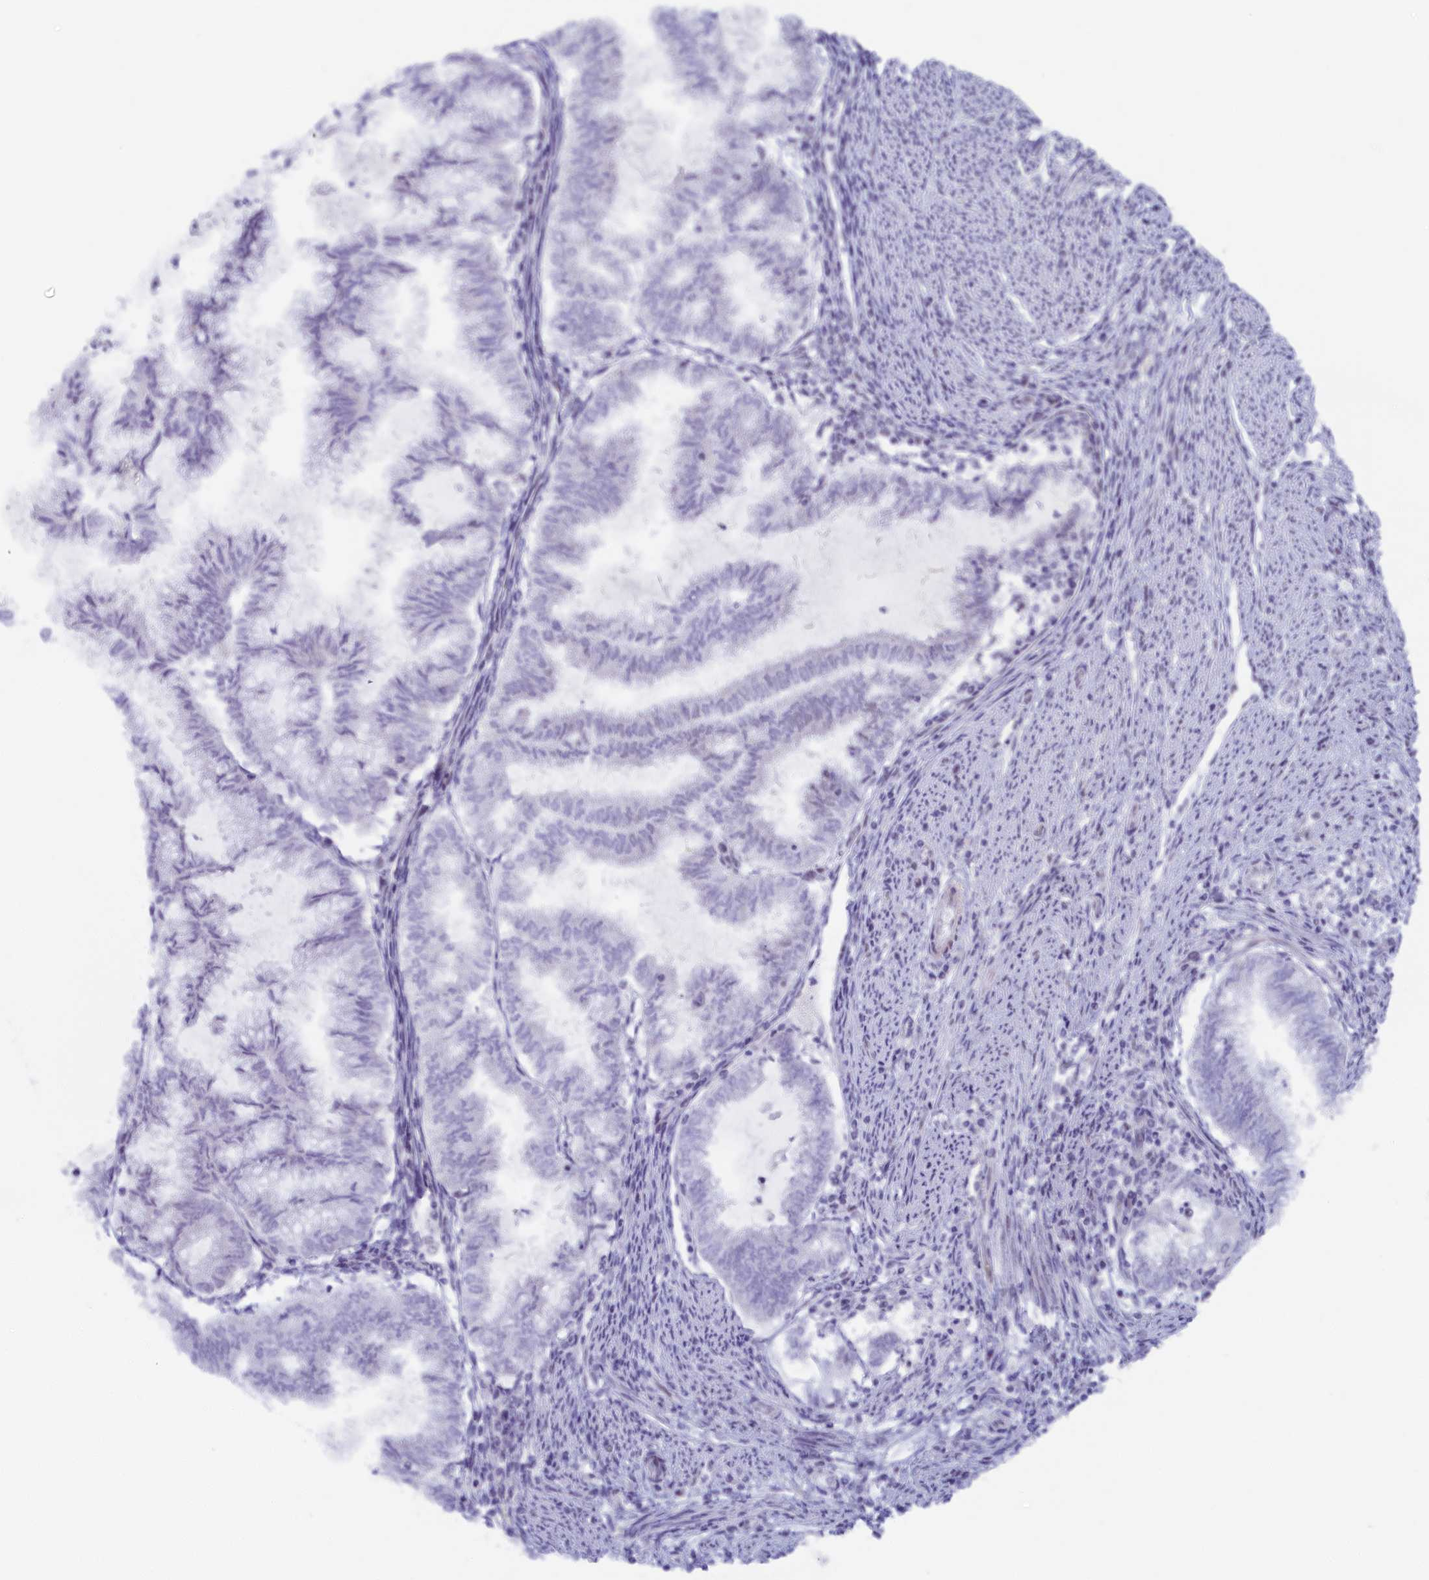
{"staining": {"intensity": "negative", "quantity": "none", "location": "none"}, "tissue": "endometrial cancer", "cell_type": "Tumor cells", "image_type": "cancer", "snomed": [{"axis": "morphology", "description": "Adenocarcinoma, NOS"}, {"axis": "topography", "description": "Endometrium"}], "caption": "The photomicrograph exhibits no significant positivity in tumor cells of endometrial cancer (adenocarcinoma).", "gene": "SEC31B", "patient": {"sex": "female", "age": 79}}